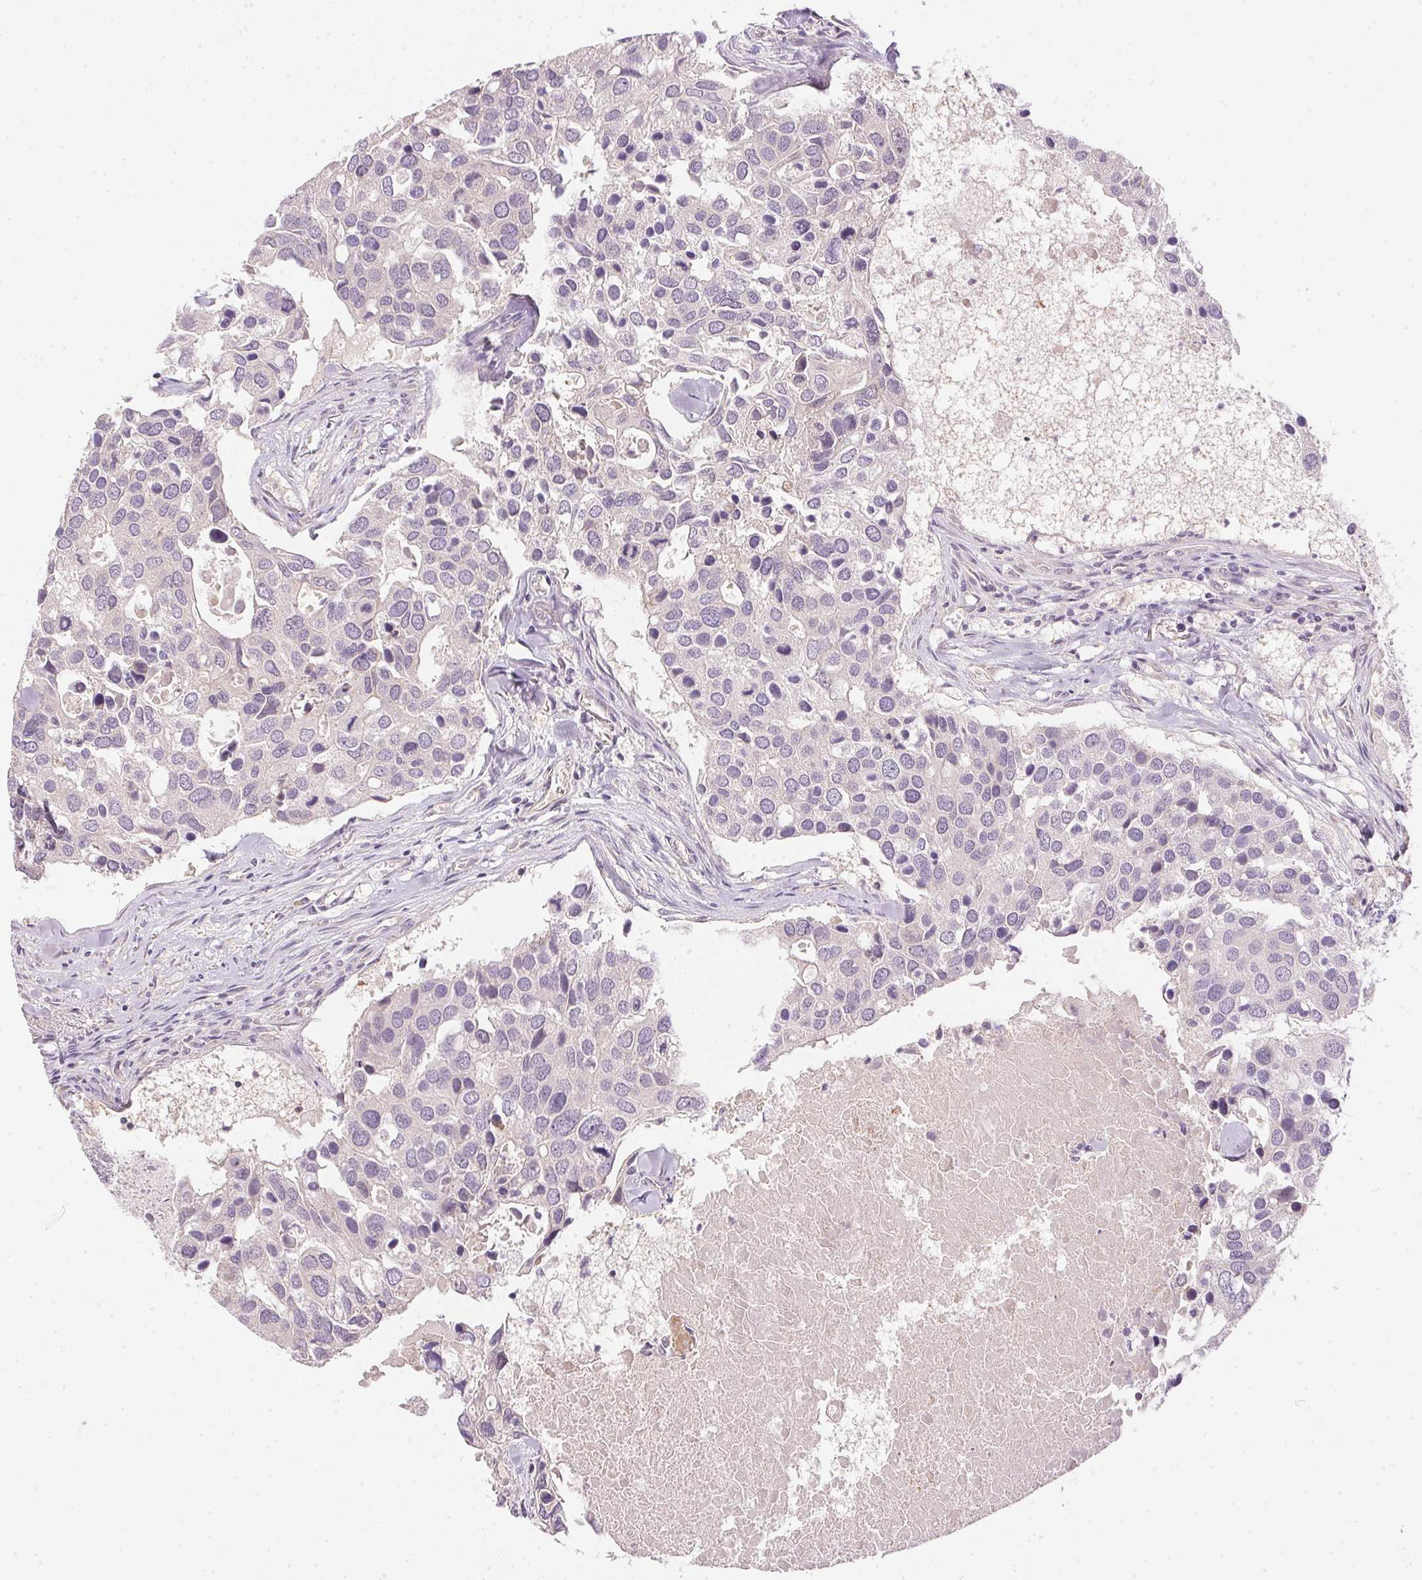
{"staining": {"intensity": "negative", "quantity": "none", "location": "none"}, "tissue": "breast cancer", "cell_type": "Tumor cells", "image_type": "cancer", "snomed": [{"axis": "morphology", "description": "Duct carcinoma"}, {"axis": "topography", "description": "Breast"}], "caption": "The immunohistochemistry histopathology image has no significant expression in tumor cells of breast cancer tissue.", "gene": "TTC23L", "patient": {"sex": "female", "age": 83}}